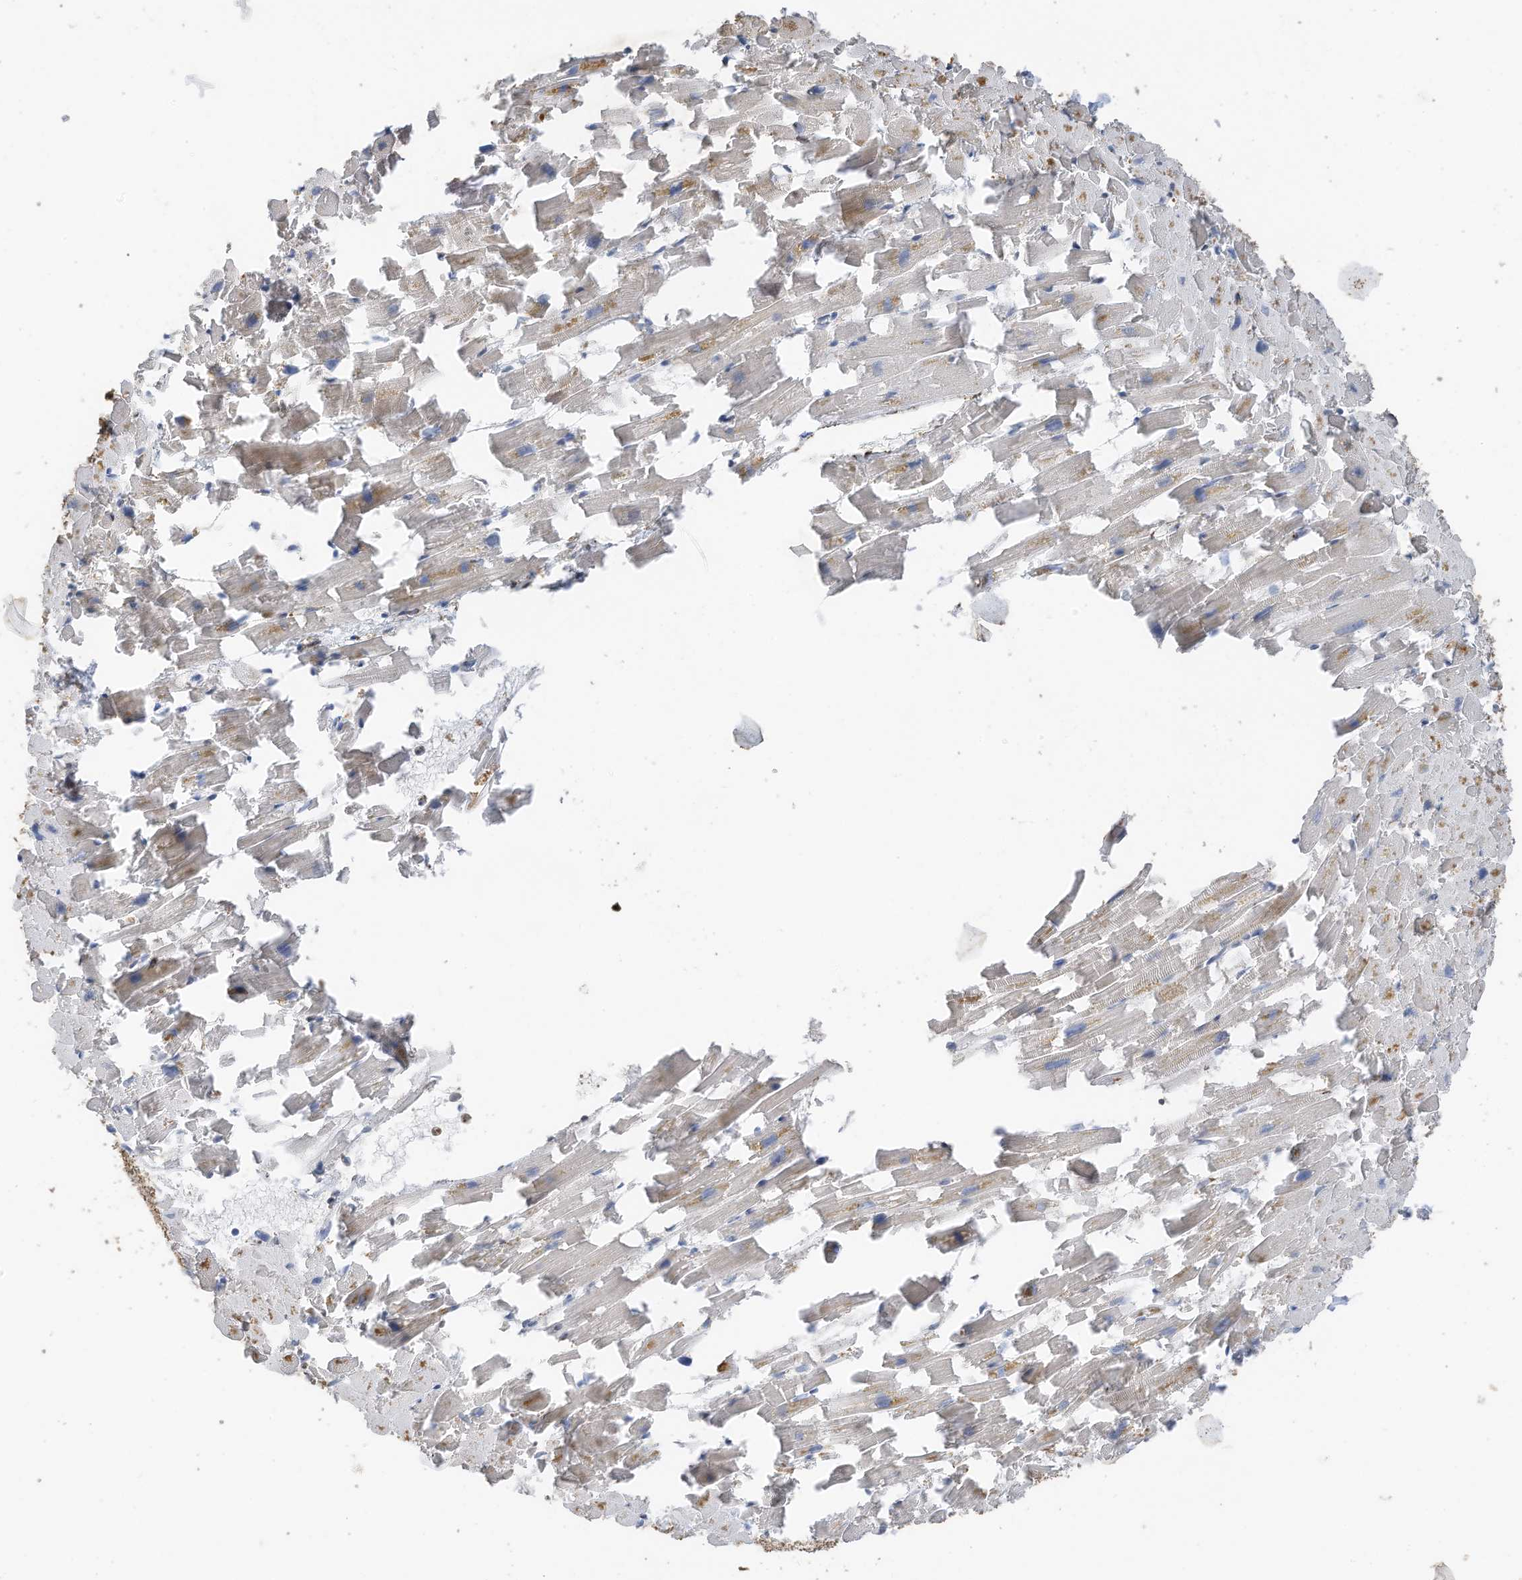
{"staining": {"intensity": "weak", "quantity": "25%-75%", "location": "cytoplasmic/membranous"}, "tissue": "heart muscle", "cell_type": "Cardiomyocytes", "image_type": "normal", "snomed": [{"axis": "morphology", "description": "Normal tissue, NOS"}, {"axis": "topography", "description": "Heart"}], "caption": "Immunohistochemistry (IHC) staining of benign heart muscle, which displays low levels of weak cytoplasmic/membranous positivity in approximately 25%-75% of cardiomyocytes indicating weak cytoplasmic/membranous protein expression. The staining was performed using DAB (brown) for protein detection and nuclei were counterstained in hematoxylin (blue).", "gene": "ERLEC1", "patient": {"sex": "female", "age": 64}}